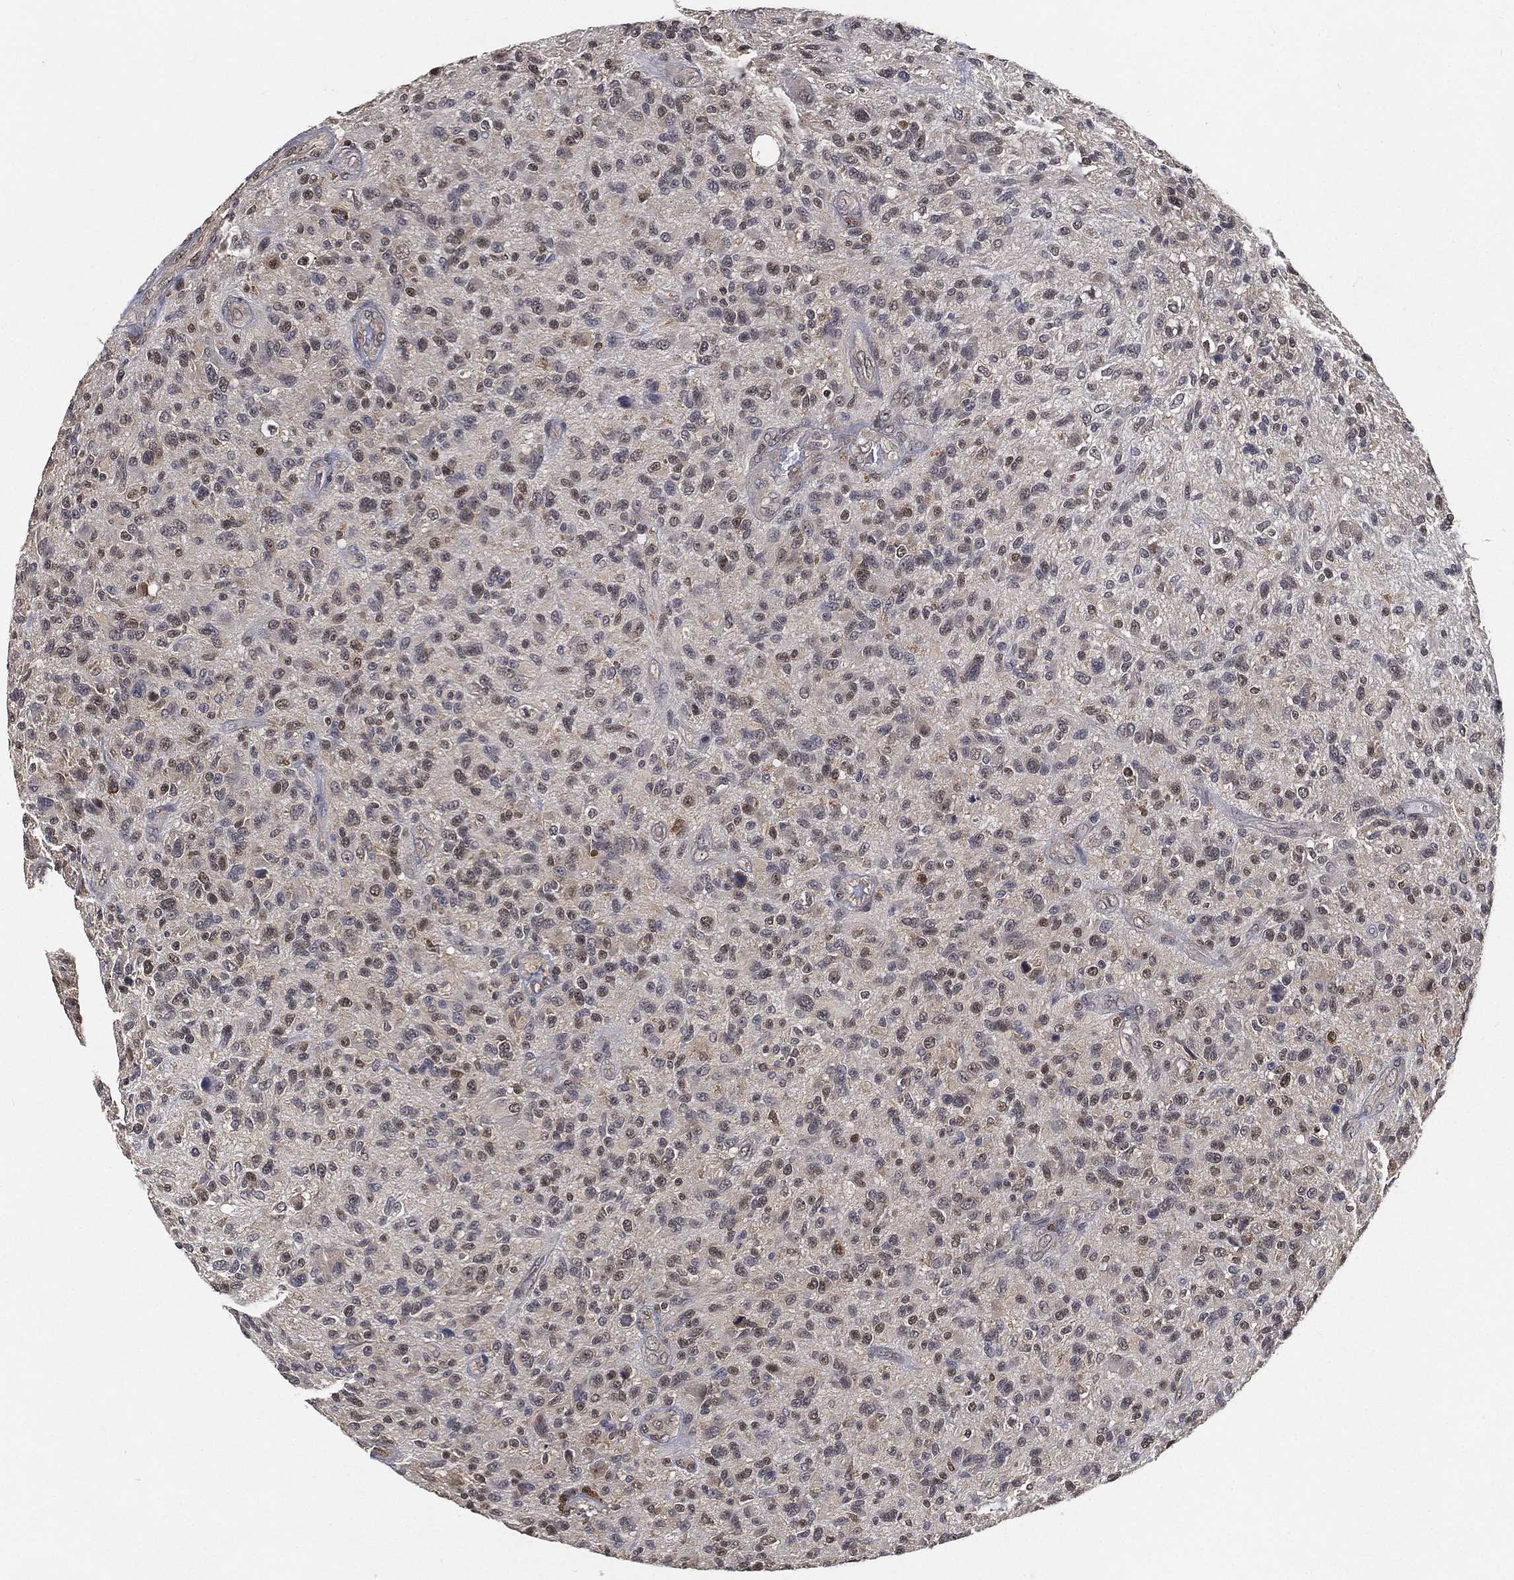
{"staining": {"intensity": "negative", "quantity": "none", "location": "none"}, "tissue": "glioma", "cell_type": "Tumor cells", "image_type": "cancer", "snomed": [{"axis": "morphology", "description": "Glioma, malignant, High grade"}, {"axis": "topography", "description": "Brain"}], "caption": "This is a image of IHC staining of malignant glioma (high-grade), which shows no positivity in tumor cells.", "gene": "WDR26", "patient": {"sex": "male", "age": 47}}